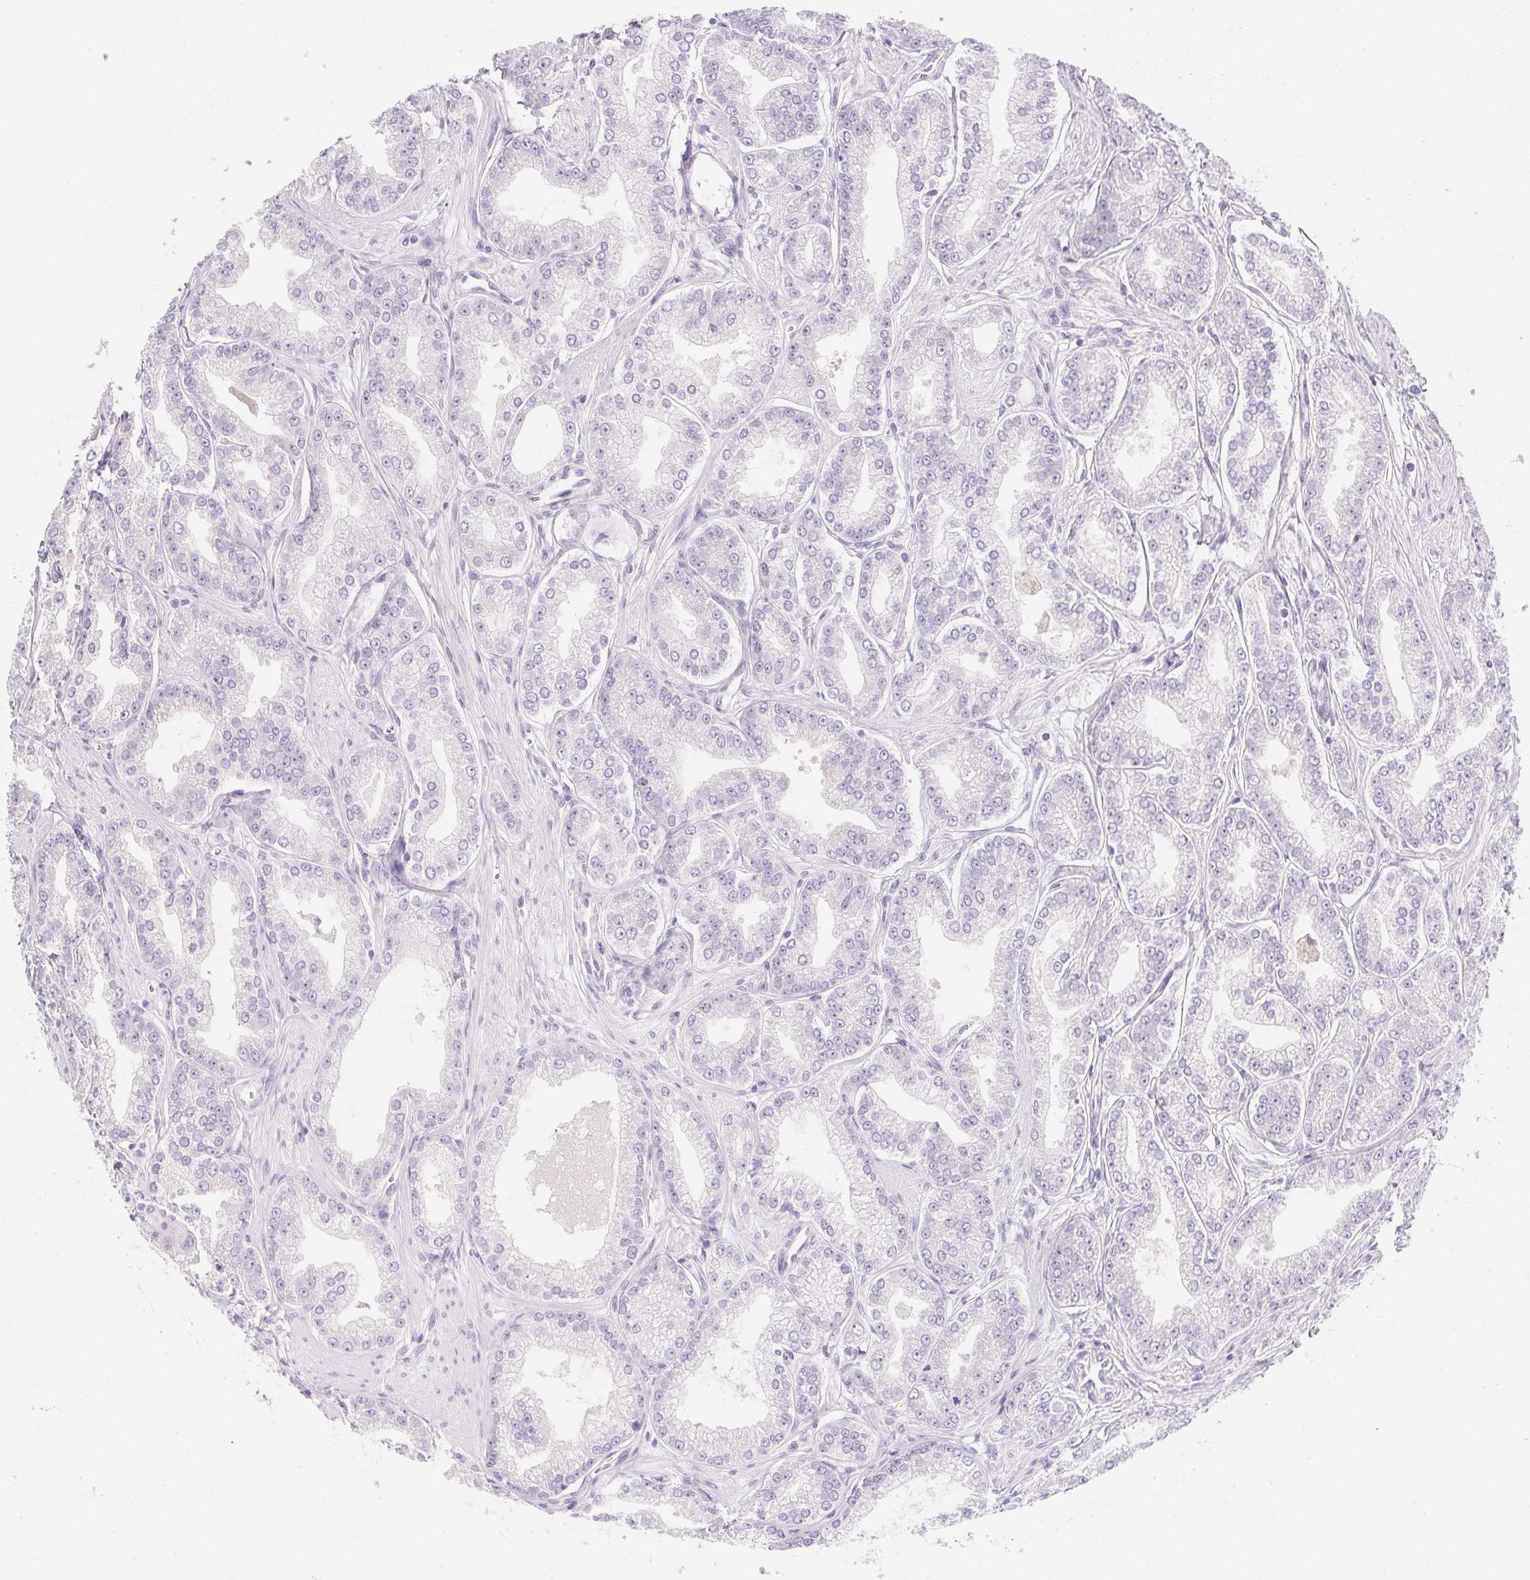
{"staining": {"intensity": "negative", "quantity": "none", "location": "none"}, "tissue": "prostate cancer", "cell_type": "Tumor cells", "image_type": "cancer", "snomed": [{"axis": "morphology", "description": "Adenocarcinoma, NOS"}, {"axis": "topography", "description": "Prostate"}], "caption": "Photomicrograph shows no significant protein expression in tumor cells of adenocarcinoma (prostate).", "gene": "AQP5", "patient": {"sex": "male", "age": 71}}